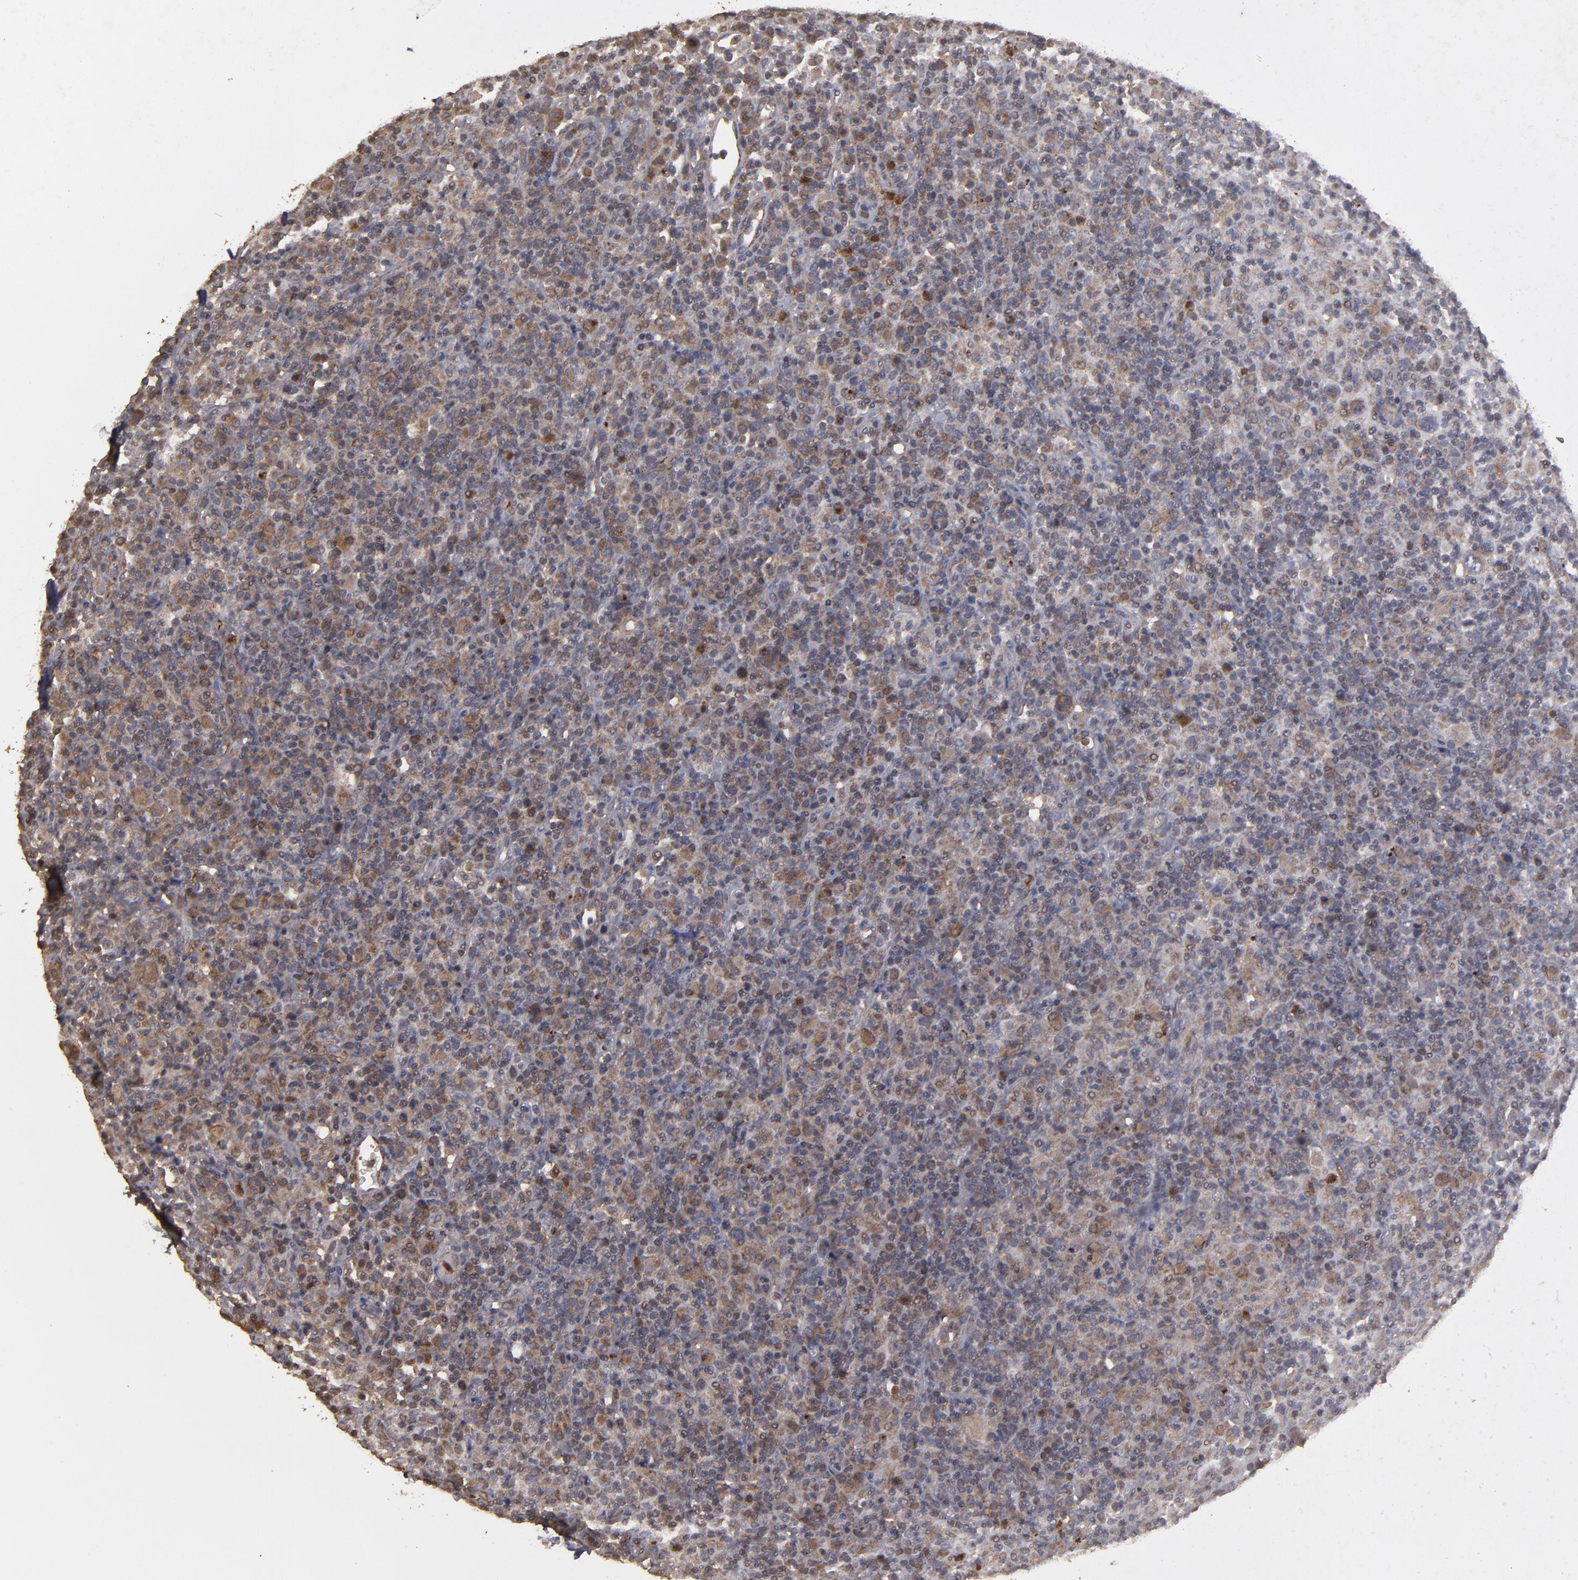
{"staining": {"intensity": "moderate", "quantity": "<25%", "location": "cytoplasmic/membranous"}, "tissue": "lymphoma", "cell_type": "Tumor cells", "image_type": "cancer", "snomed": [{"axis": "morphology", "description": "Hodgkin's disease, NOS"}, {"axis": "topography", "description": "Lymph node"}], "caption": "Brown immunohistochemical staining in Hodgkin's disease reveals moderate cytoplasmic/membranous staining in about <25% of tumor cells.", "gene": "MMP2", "patient": {"sex": "male", "age": 65}}